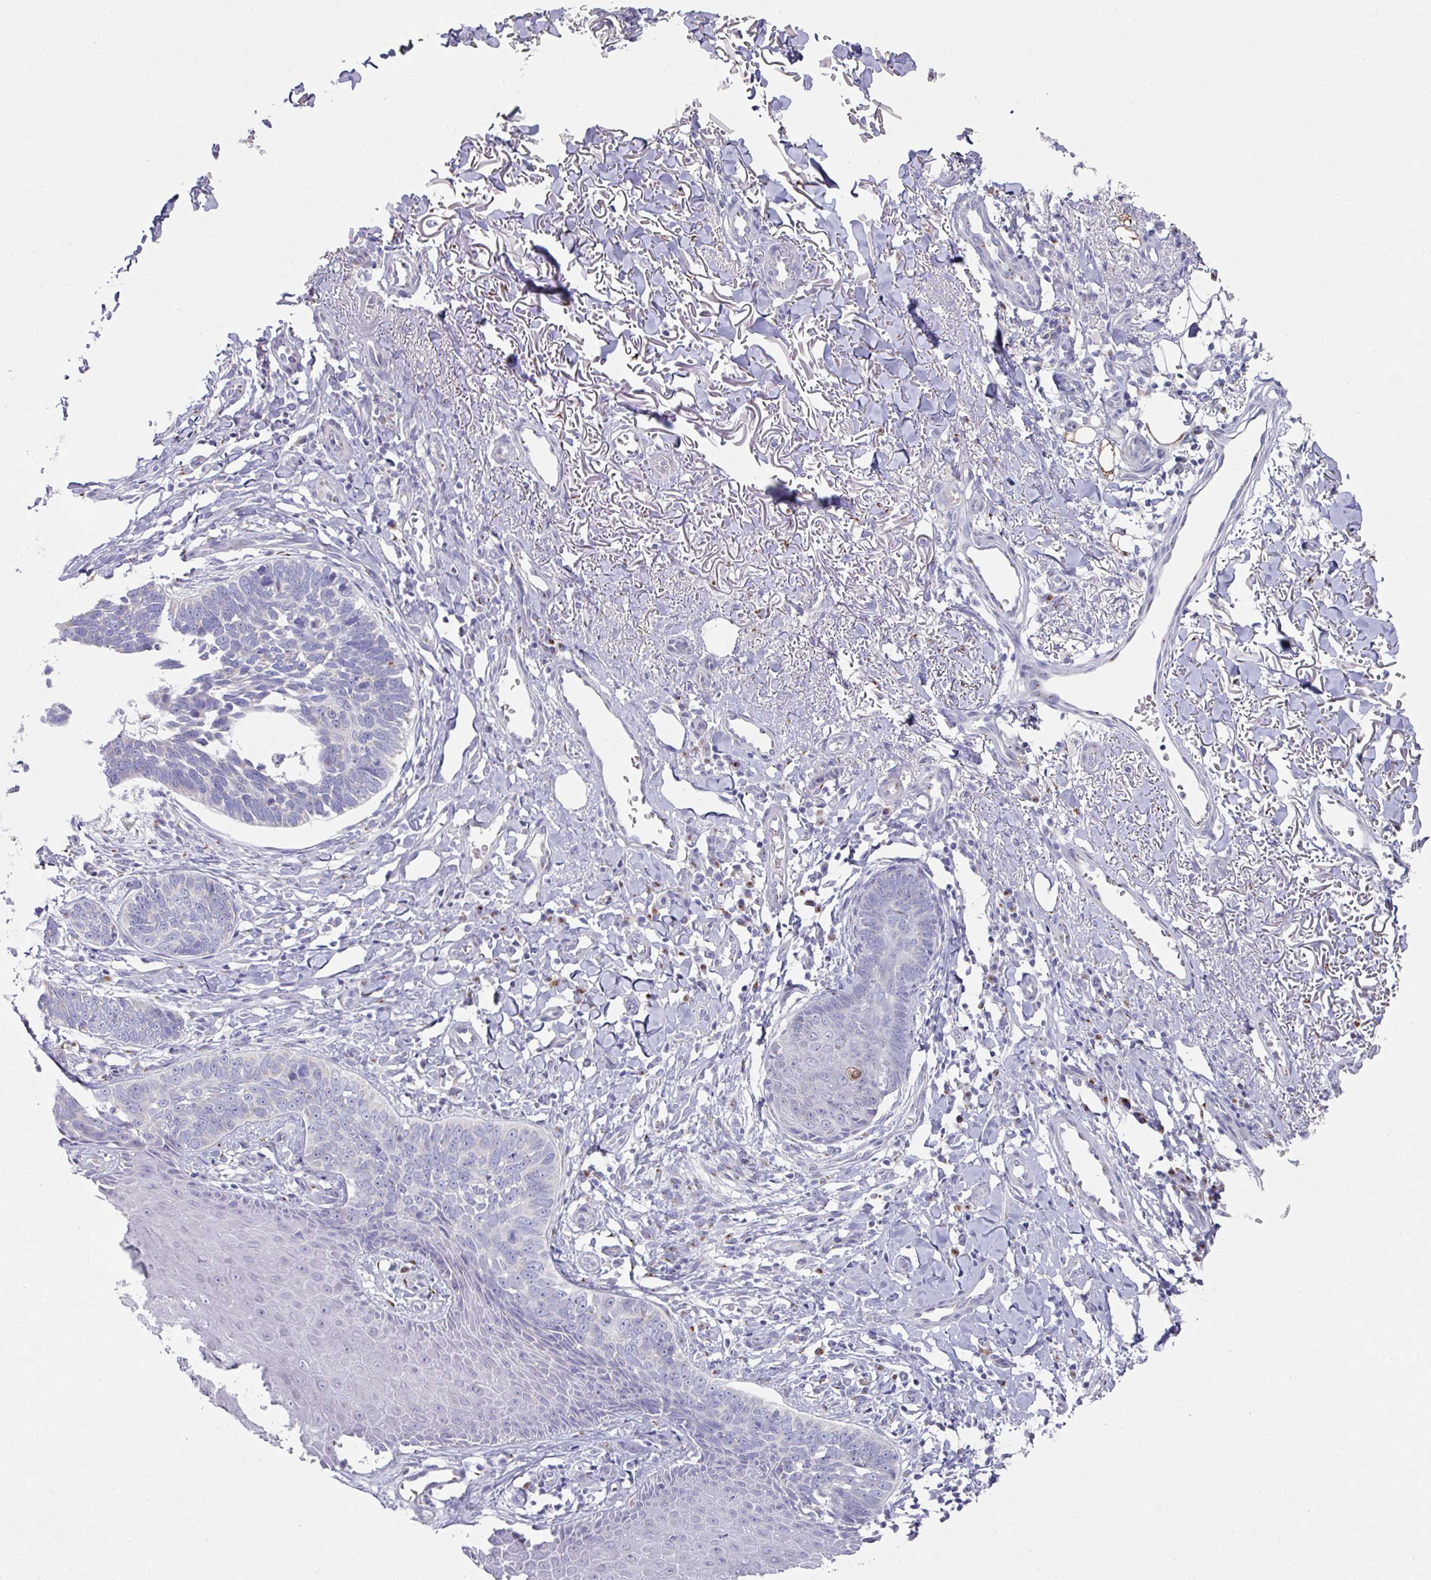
{"staining": {"intensity": "negative", "quantity": "none", "location": "none"}, "tissue": "skin cancer", "cell_type": "Tumor cells", "image_type": "cancer", "snomed": [{"axis": "morphology", "description": "Normal tissue, NOS"}, {"axis": "morphology", "description": "Basal cell carcinoma"}, {"axis": "topography", "description": "Skin"}], "caption": "High power microscopy photomicrograph of an immunohistochemistry (IHC) photomicrograph of skin basal cell carcinoma, revealing no significant staining in tumor cells. The staining is performed using DAB (3,3'-diaminobenzidine) brown chromogen with nuclei counter-stained in using hematoxylin.", "gene": "VKORC1L1", "patient": {"sex": "male", "age": 77}}